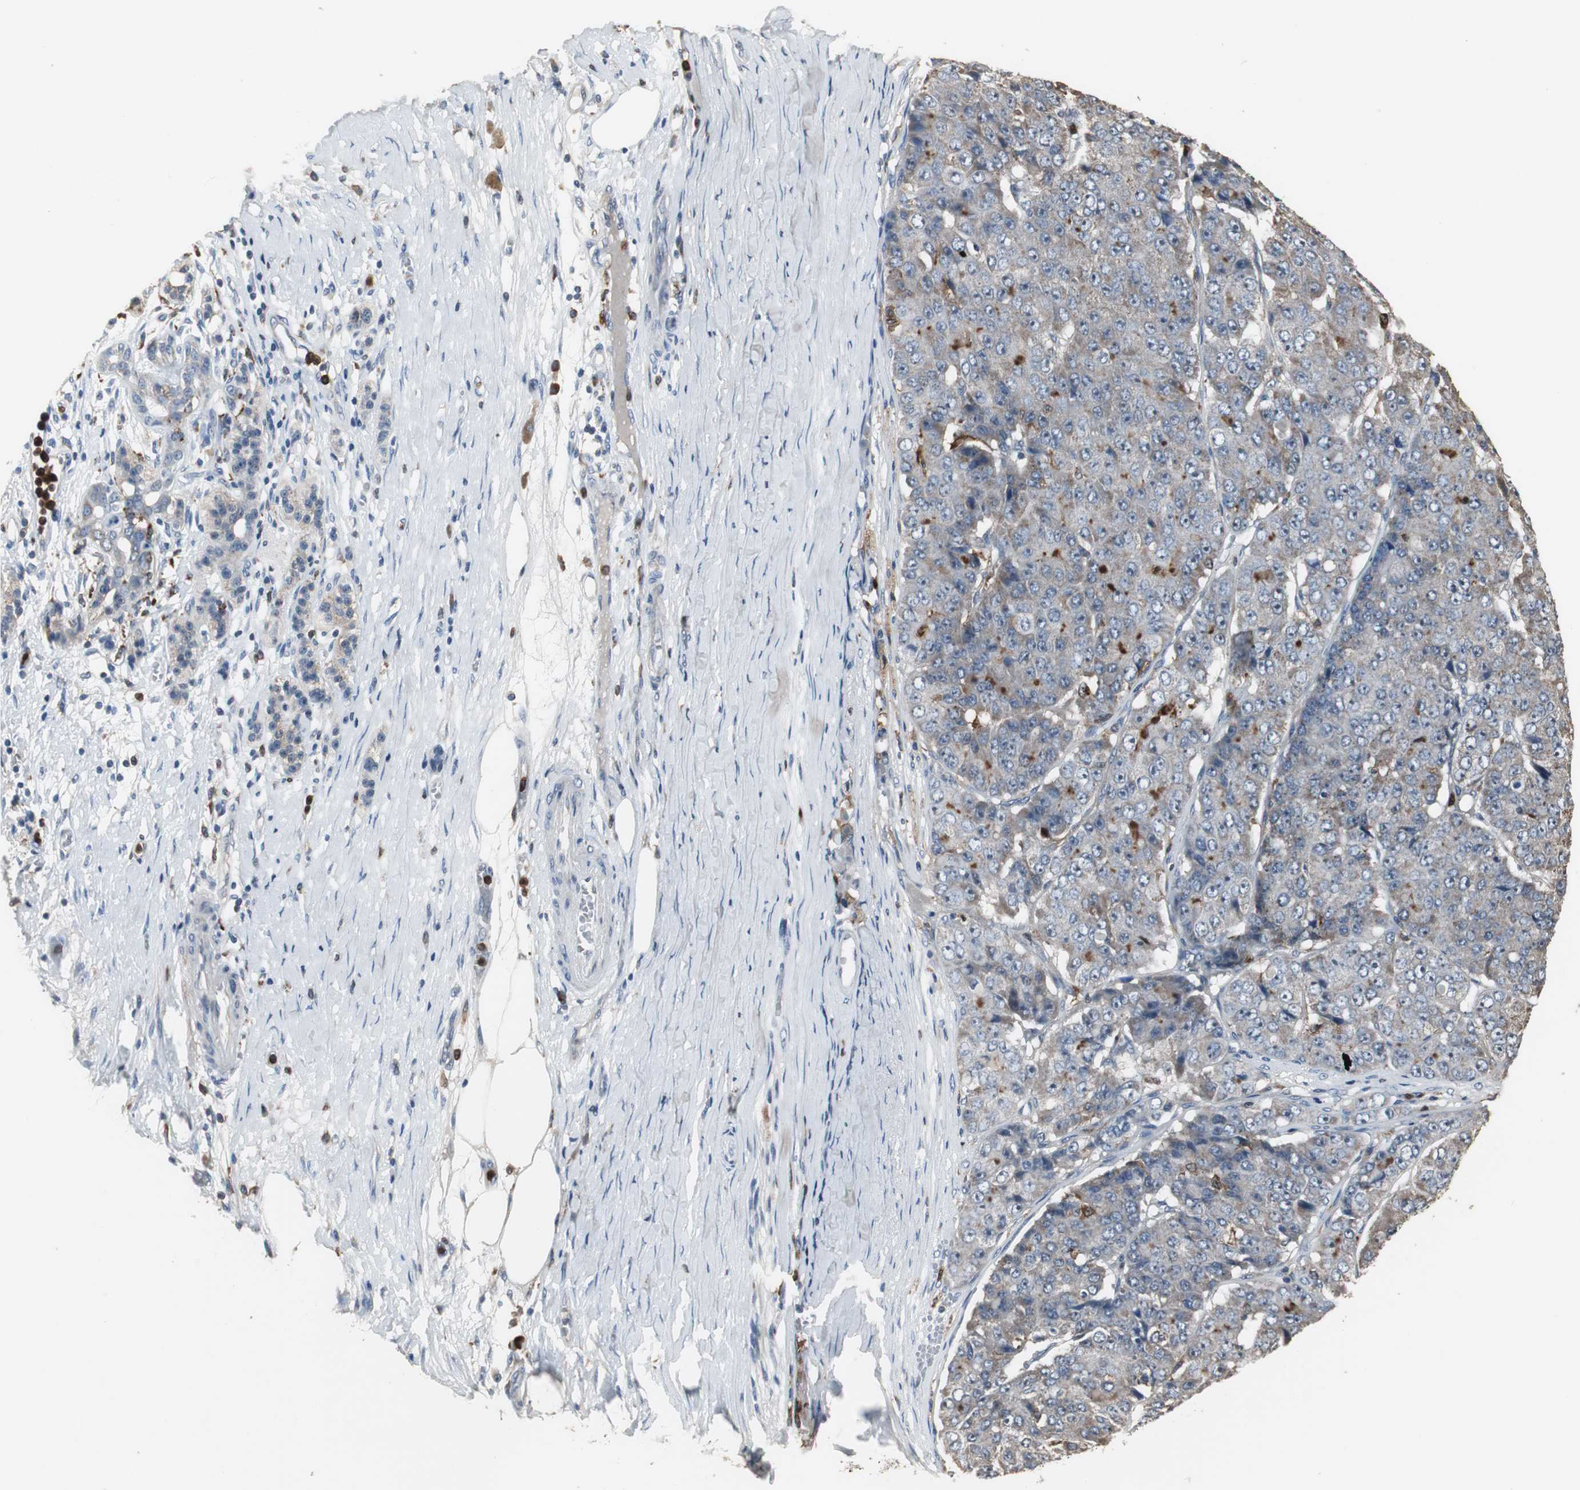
{"staining": {"intensity": "weak", "quantity": "<25%", "location": "cytoplasmic/membranous"}, "tissue": "pancreatic cancer", "cell_type": "Tumor cells", "image_type": "cancer", "snomed": [{"axis": "morphology", "description": "Adenocarcinoma, NOS"}, {"axis": "topography", "description": "Pancreas"}], "caption": "DAB (3,3'-diaminobenzidine) immunohistochemical staining of human pancreatic cancer (adenocarcinoma) shows no significant positivity in tumor cells.", "gene": "NCF2", "patient": {"sex": "male", "age": 50}}